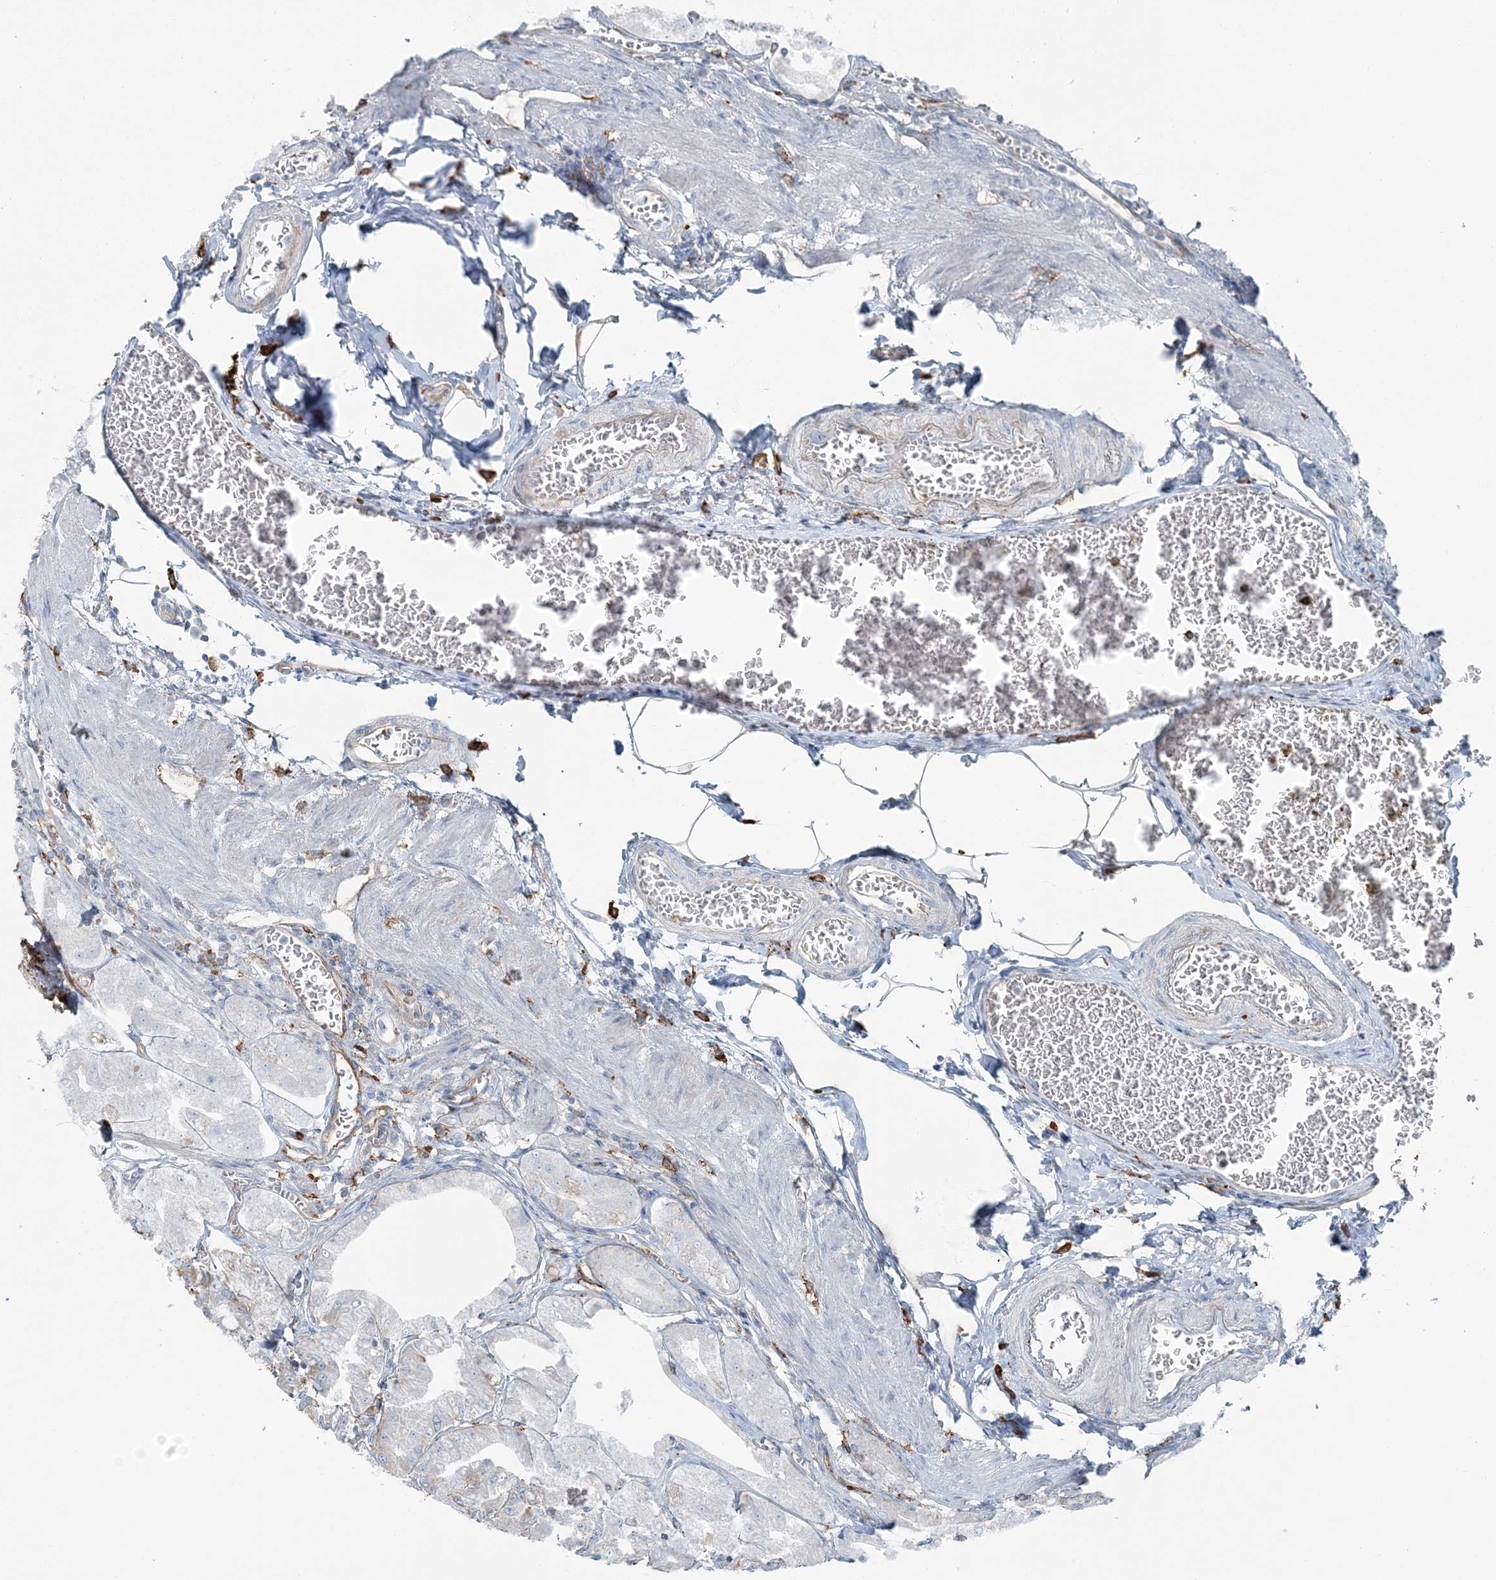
{"staining": {"intensity": "moderate", "quantity": "25%-75%", "location": "cytoplasmic/membranous"}, "tissue": "stomach", "cell_type": "Glandular cells", "image_type": "normal", "snomed": [{"axis": "morphology", "description": "Normal tissue, NOS"}, {"axis": "topography", "description": "Stomach, lower"}], "caption": "Immunohistochemical staining of benign human stomach displays moderate cytoplasmic/membranous protein staining in approximately 25%-75% of glandular cells. The staining was performed using DAB (3,3'-diaminobenzidine), with brown indicating positive protein expression. Nuclei are stained blue with hematoxylin.", "gene": "SNX2", "patient": {"sex": "male", "age": 71}}